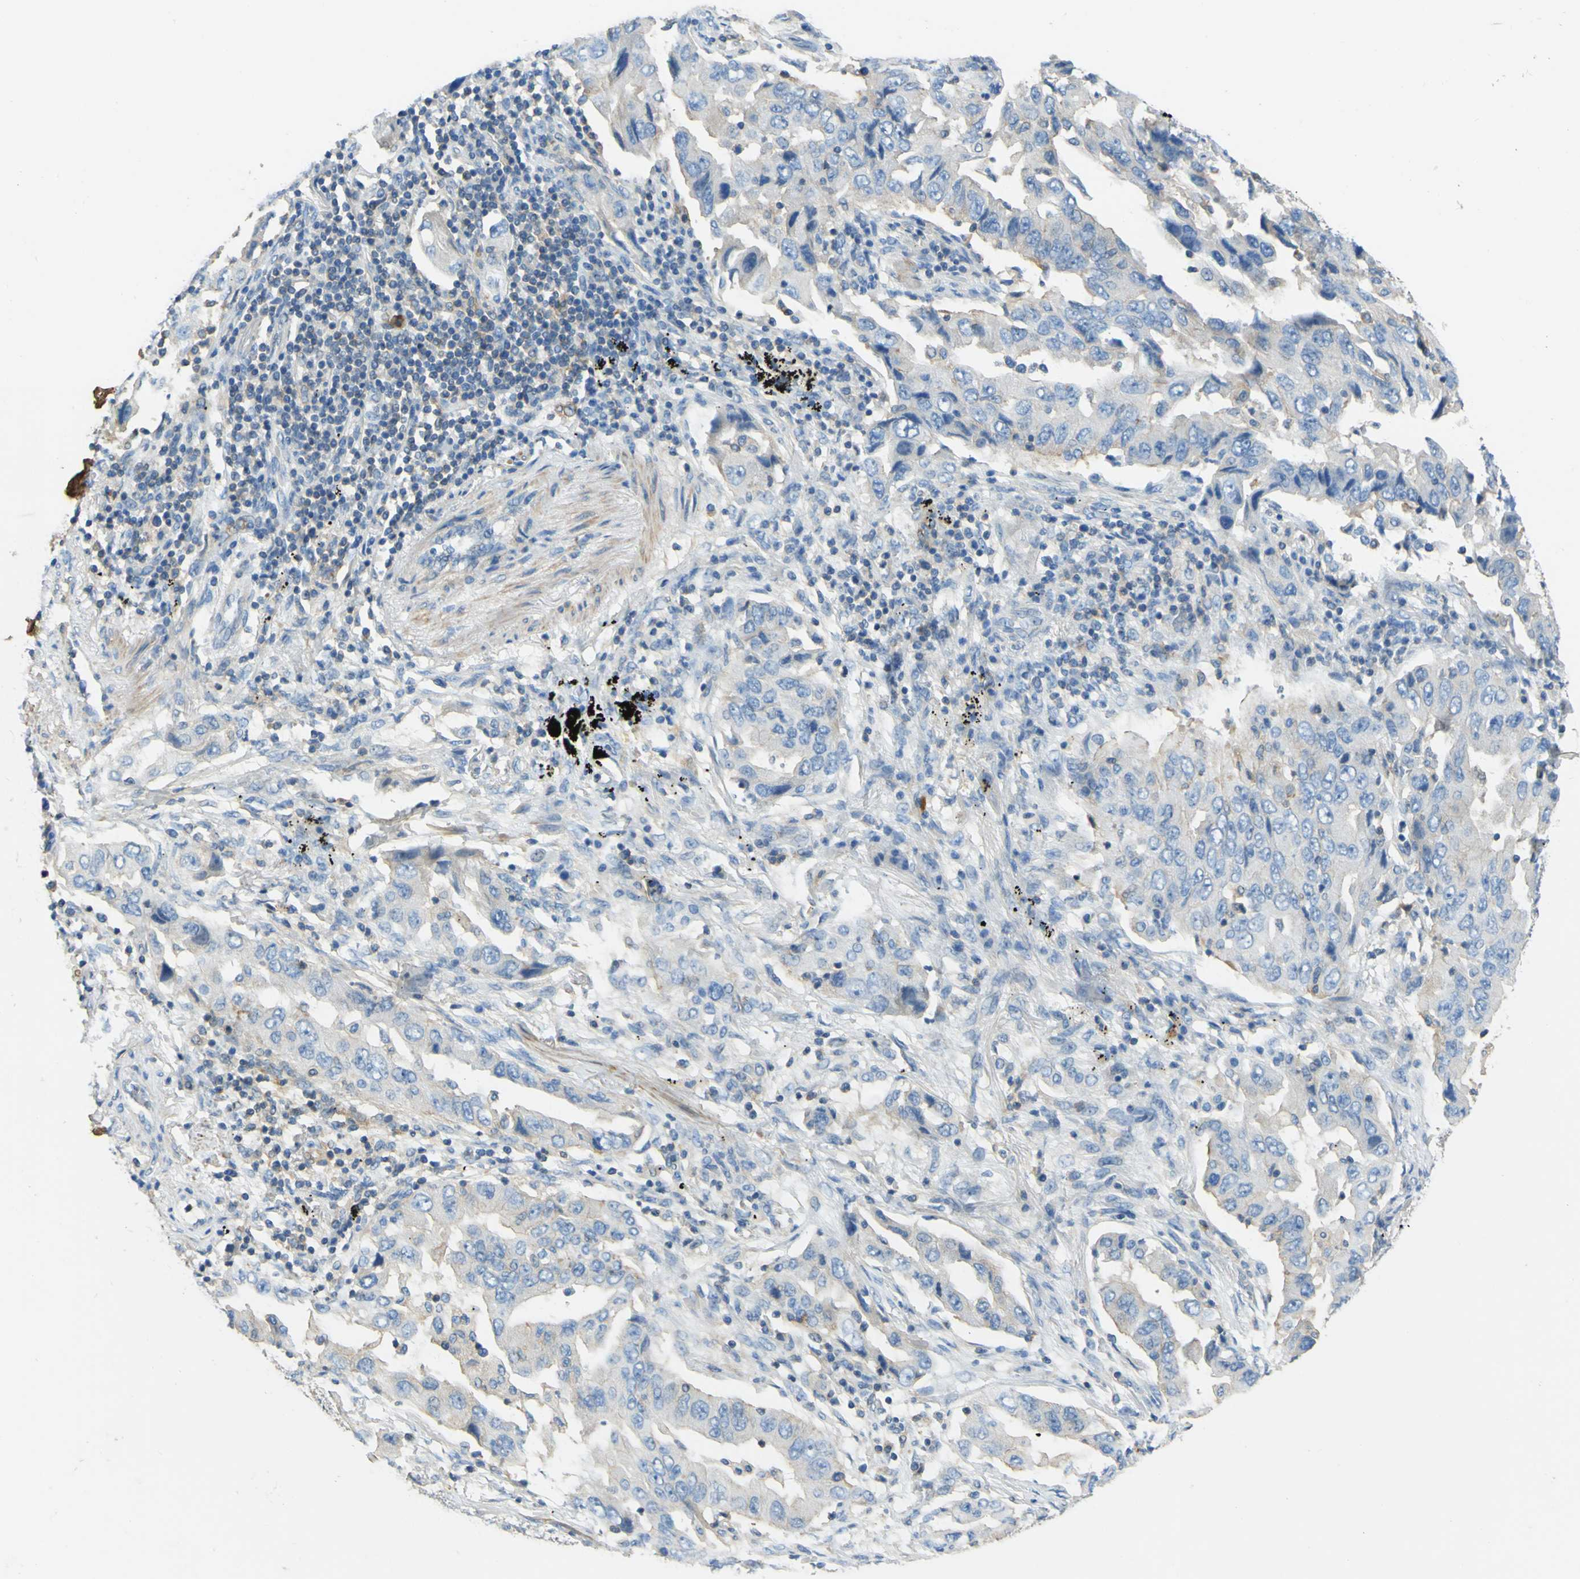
{"staining": {"intensity": "weak", "quantity": "<25%", "location": "cytoplasmic/membranous"}, "tissue": "lung cancer", "cell_type": "Tumor cells", "image_type": "cancer", "snomed": [{"axis": "morphology", "description": "Adenocarcinoma, NOS"}, {"axis": "topography", "description": "Lung"}], "caption": "Lung cancer was stained to show a protein in brown. There is no significant expression in tumor cells.", "gene": "OGN", "patient": {"sex": "female", "age": 65}}